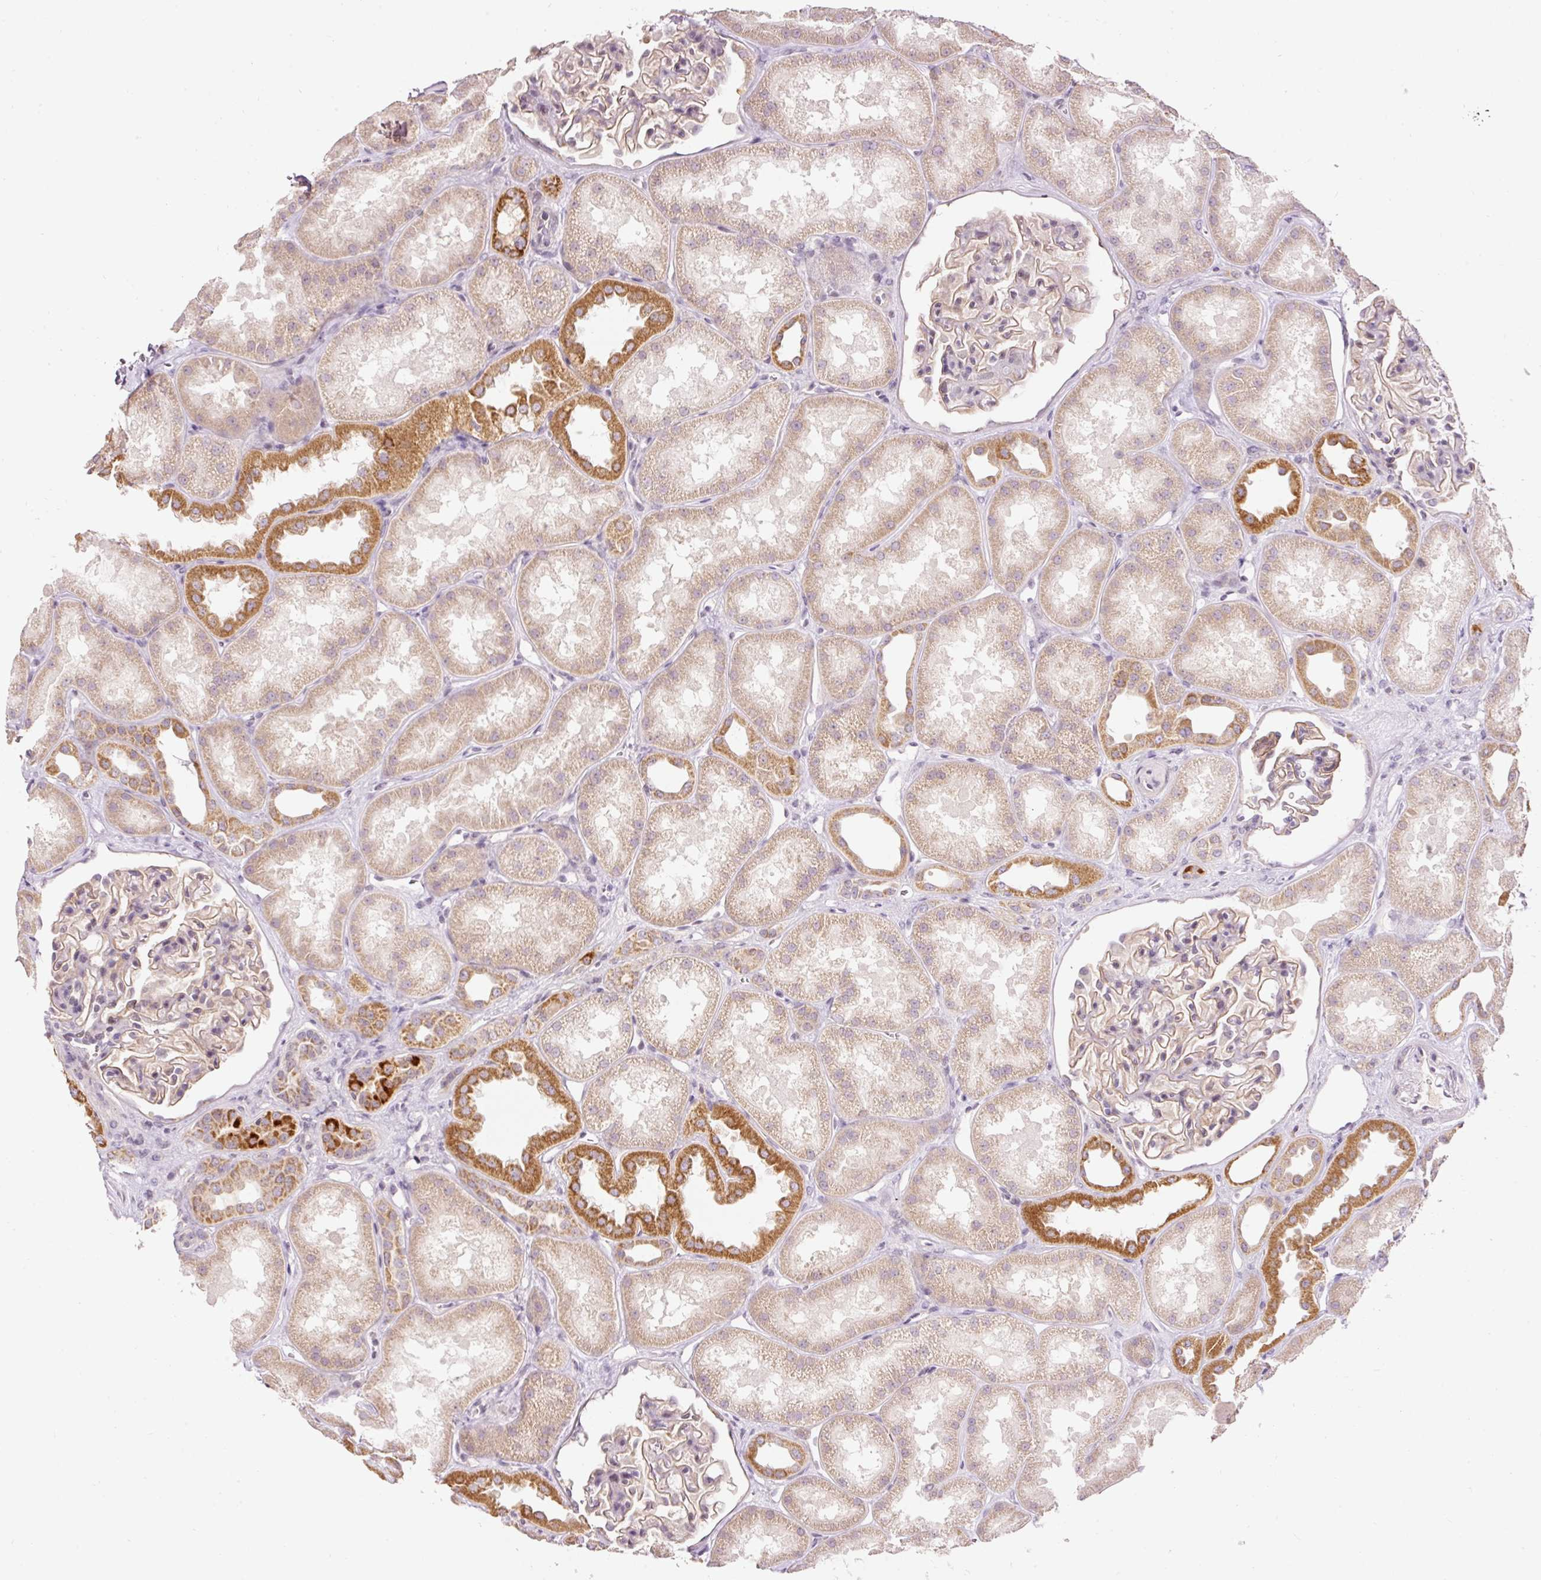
{"staining": {"intensity": "weak", "quantity": "25%-75%", "location": "cytoplasmic/membranous"}, "tissue": "kidney", "cell_type": "Cells in glomeruli", "image_type": "normal", "snomed": [{"axis": "morphology", "description": "Normal tissue, NOS"}, {"axis": "topography", "description": "Kidney"}], "caption": "Protein expression analysis of normal kidney demonstrates weak cytoplasmic/membranous positivity in about 25%-75% of cells in glomeruli.", "gene": "ABHD11", "patient": {"sex": "male", "age": 61}}